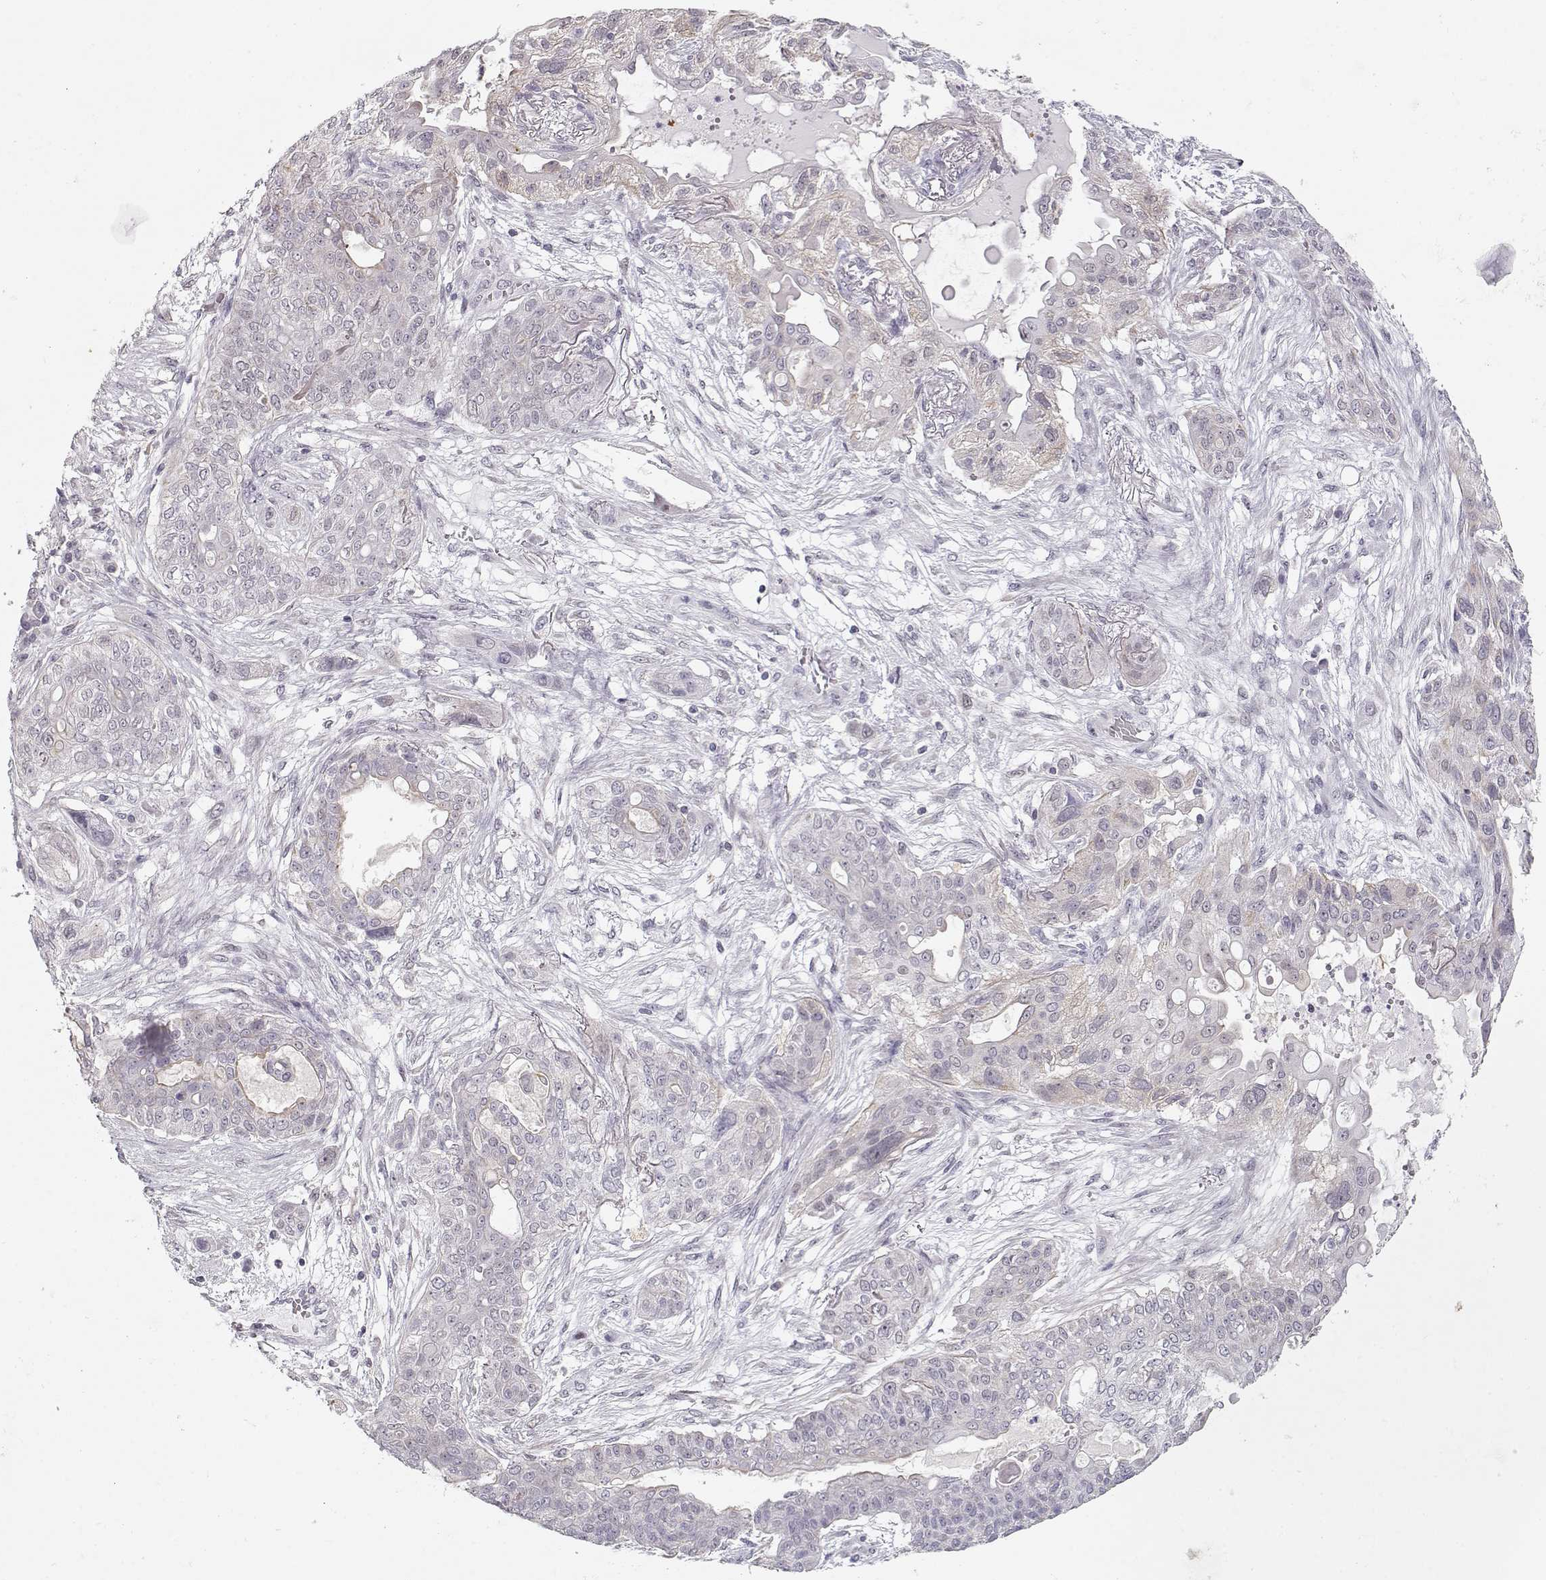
{"staining": {"intensity": "negative", "quantity": "none", "location": "none"}, "tissue": "lung cancer", "cell_type": "Tumor cells", "image_type": "cancer", "snomed": [{"axis": "morphology", "description": "Squamous cell carcinoma, NOS"}, {"axis": "topography", "description": "Lung"}], "caption": "The image exhibits no significant expression in tumor cells of lung cancer (squamous cell carcinoma). (DAB immunohistochemistry (IHC) with hematoxylin counter stain).", "gene": "TEPP", "patient": {"sex": "female", "age": 70}}